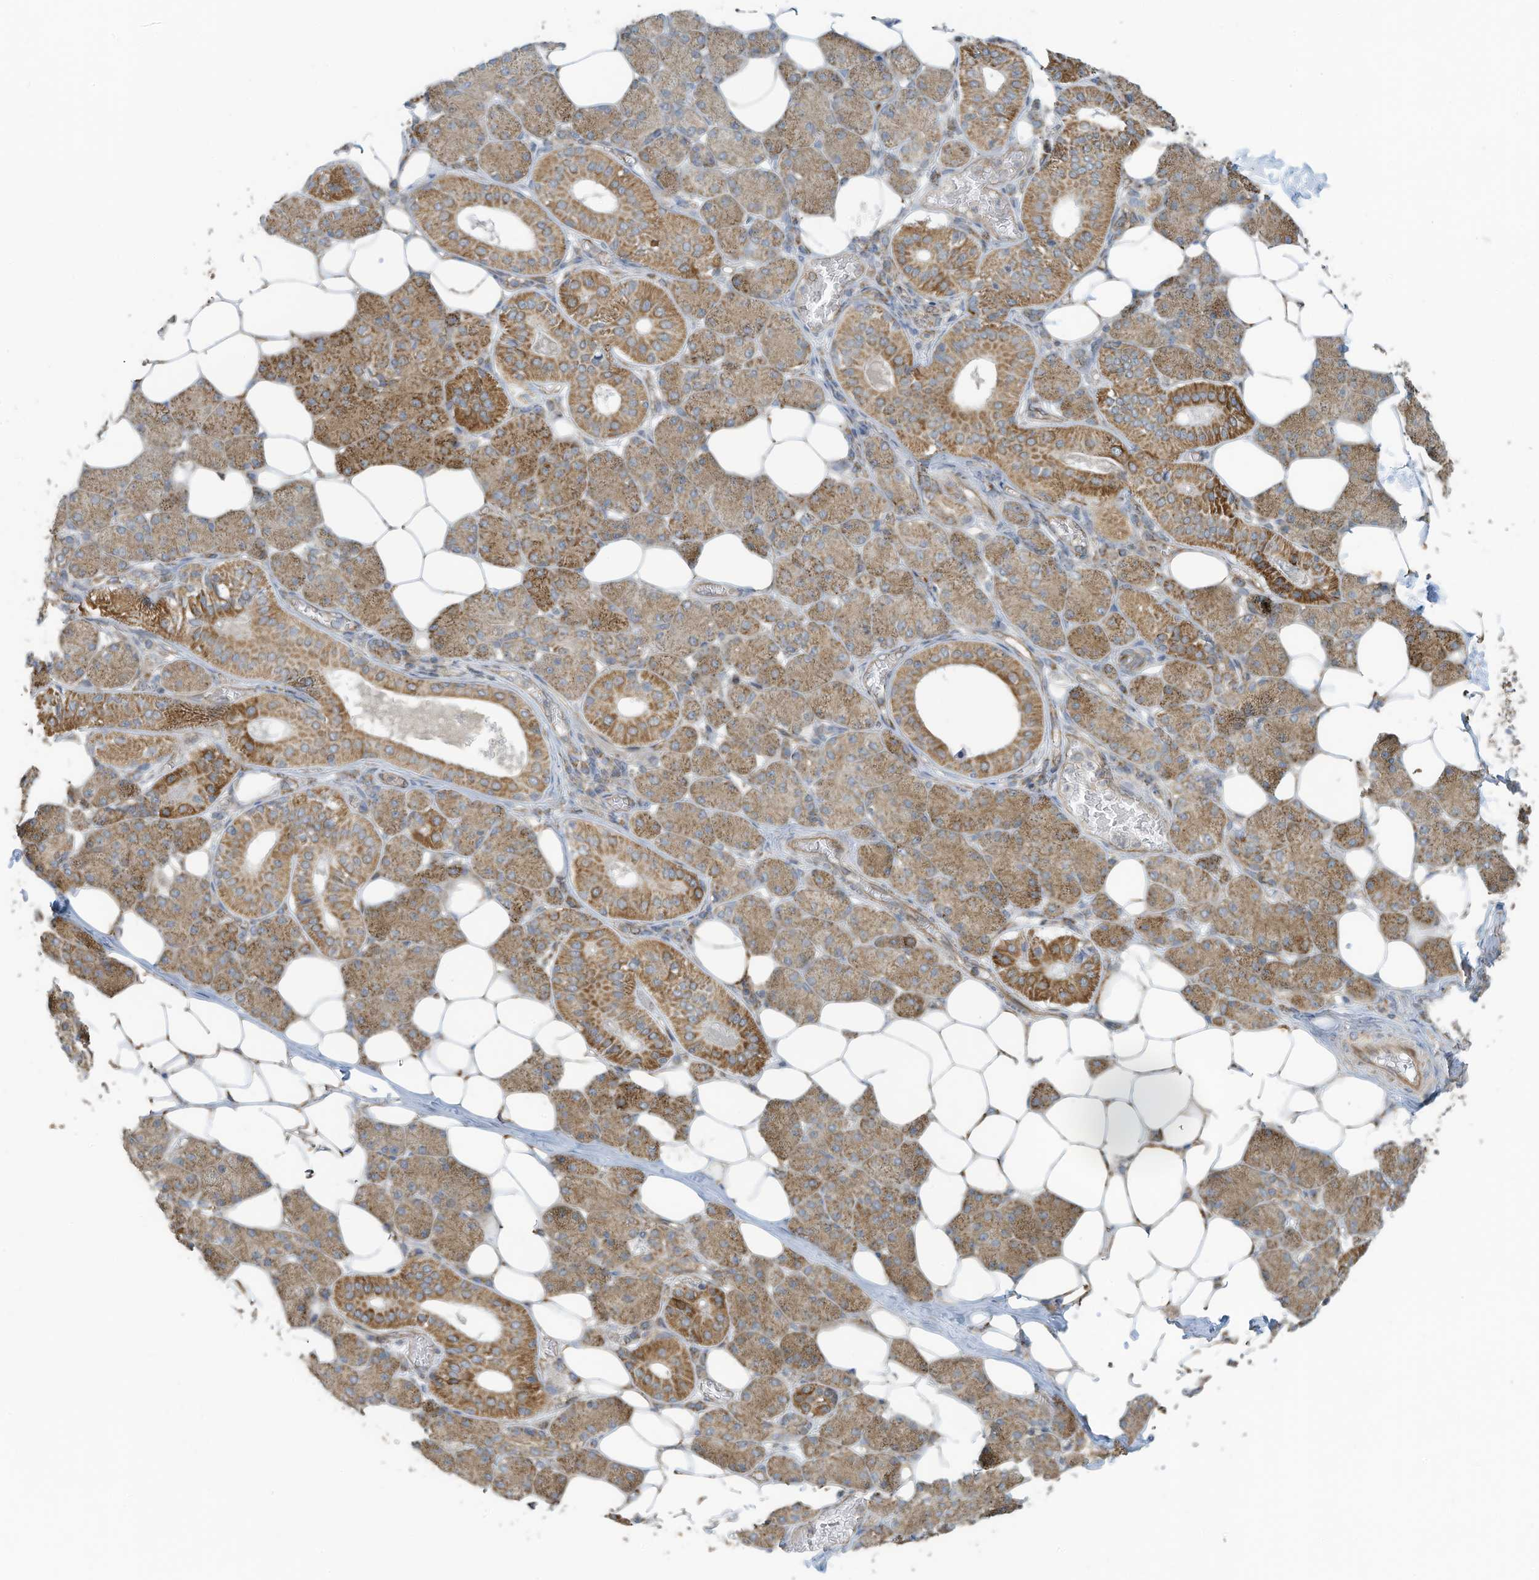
{"staining": {"intensity": "moderate", "quantity": ">75%", "location": "cytoplasmic/membranous"}, "tissue": "salivary gland", "cell_type": "Glandular cells", "image_type": "normal", "snomed": [{"axis": "morphology", "description": "Normal tissue, NOS"}, {"axis": "topography", "description": "Salivary gland"}], "caption": "Immunohistochemistry micrograph of unremarkable human salivary gland stained for a protein (brown), which displays medium levels of moderate cytoplasmic/membranous staining in approximately >75% of glandular cells.", "gene": "METTL6", "patient": {"sex": "female", "age": 33}}